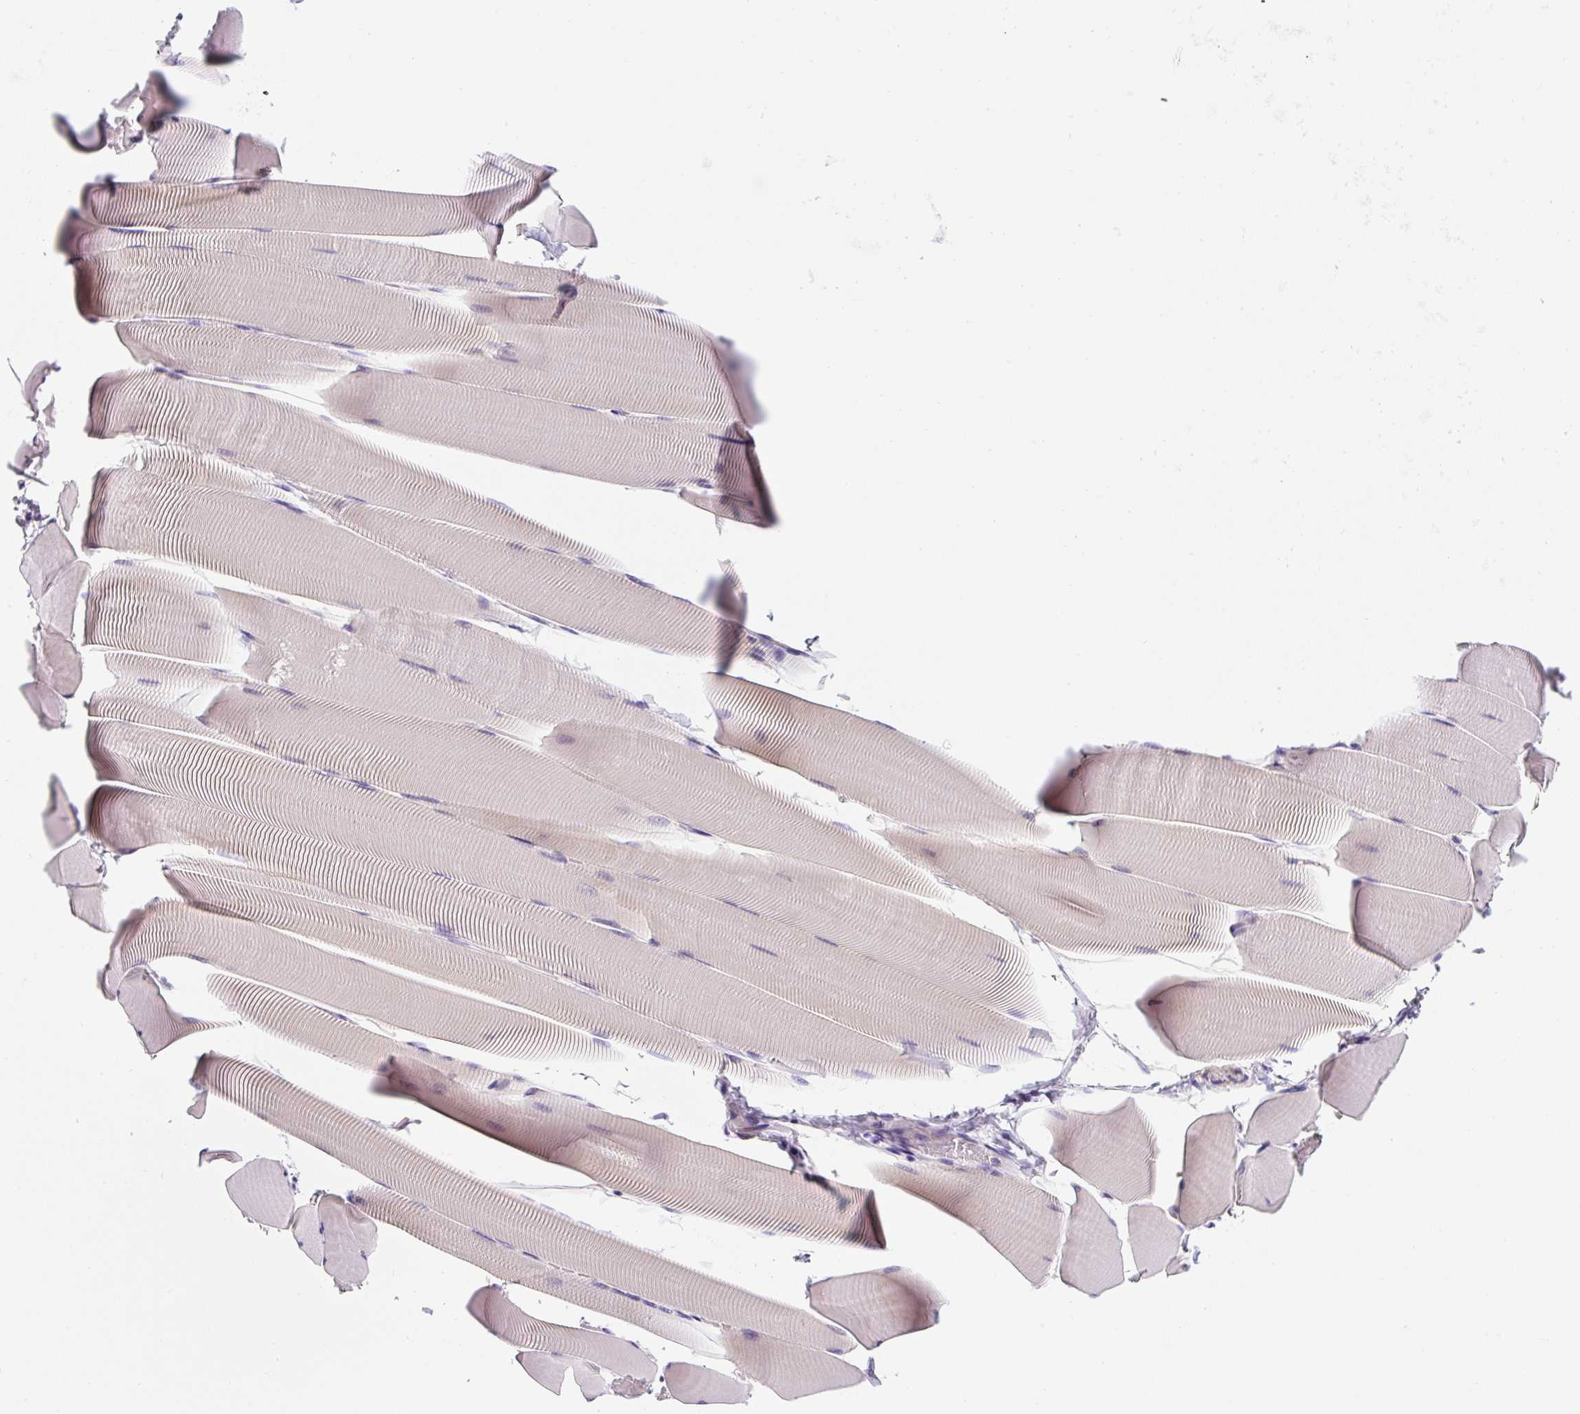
{"staining": {"intensity": "moderate", "quantity": "25%-75%", "location": "cytoplasmic/membranous"}, "tissue": "skeletal muscle", "cell_type": "Myocytes", "image_type": "normal", "snomed": [{"axis": "morphology", "description": "Normal tissue, NOS"}, {"axis": "topography", "description": "Skeletal muscle"}], "caption": "Immunohistochemistry image of normal human skeletal muscle stained for a protein (brown), which reveals medium levels of moderate cytoplasmic/membranous staining in approximately 25%-75% of myocytes.", "gene": "OR14A2", "patient": {"sex": "male", "age": 25}}